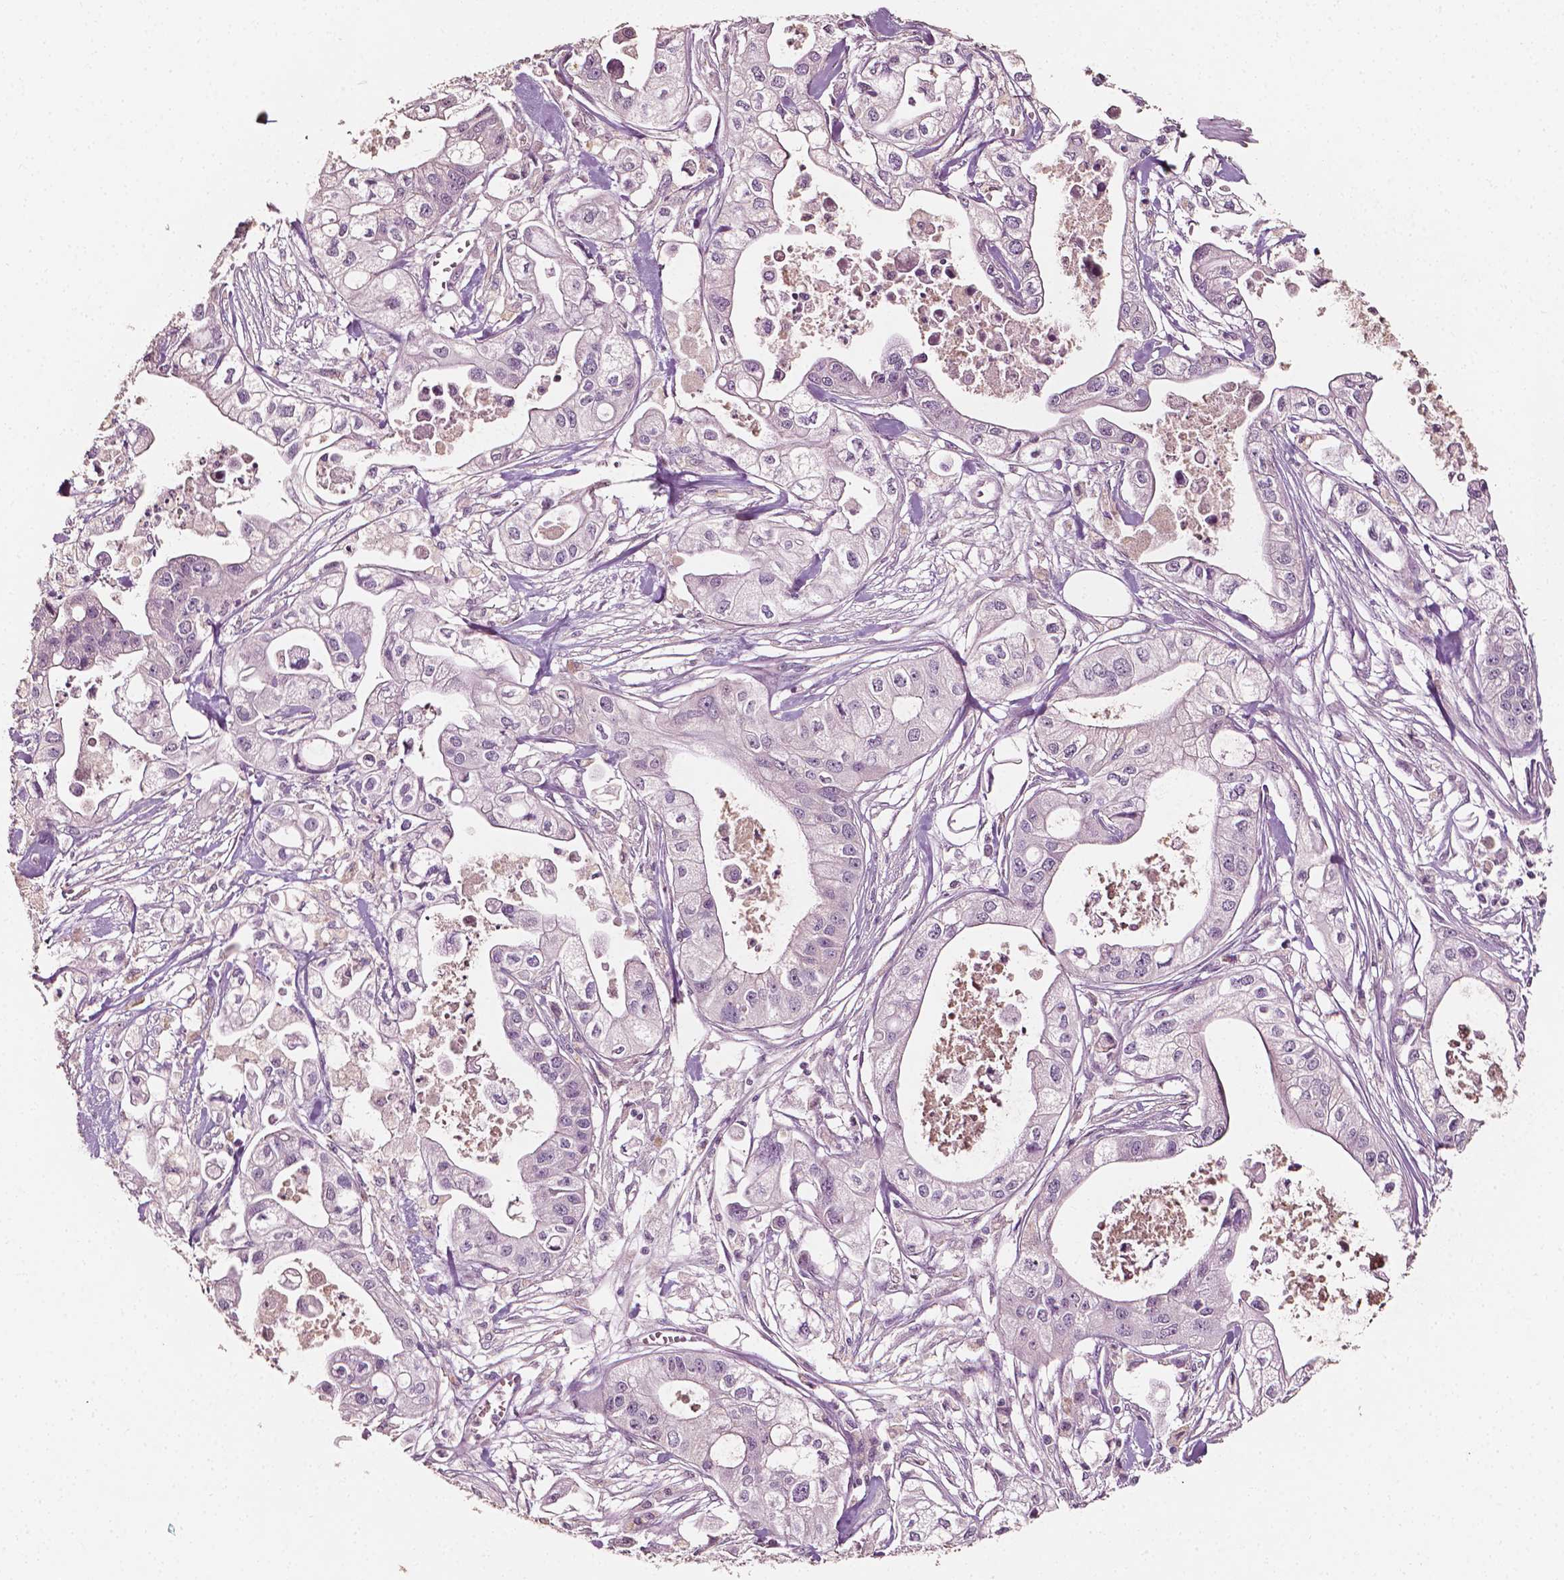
{"staining": {"intensity": "negative", "quantity": "none", "location": "none"}, "tissue": "pancreatic cancer", "cell_type": "Tumor cells", "image_type": "cancer", "snomed": [{"axis": "morphology", "description": "Adenocarcinoma, NOS"}, {"axis": "topography", "description": "Pancreas"}], "caption": "Adenocarcinoma (pancreatic) was stained to show a protein in brown. There is no significant positivity in tumor cells.", "gene": "PLA2R1", "patient": {"sex": "male", "age": 70}}